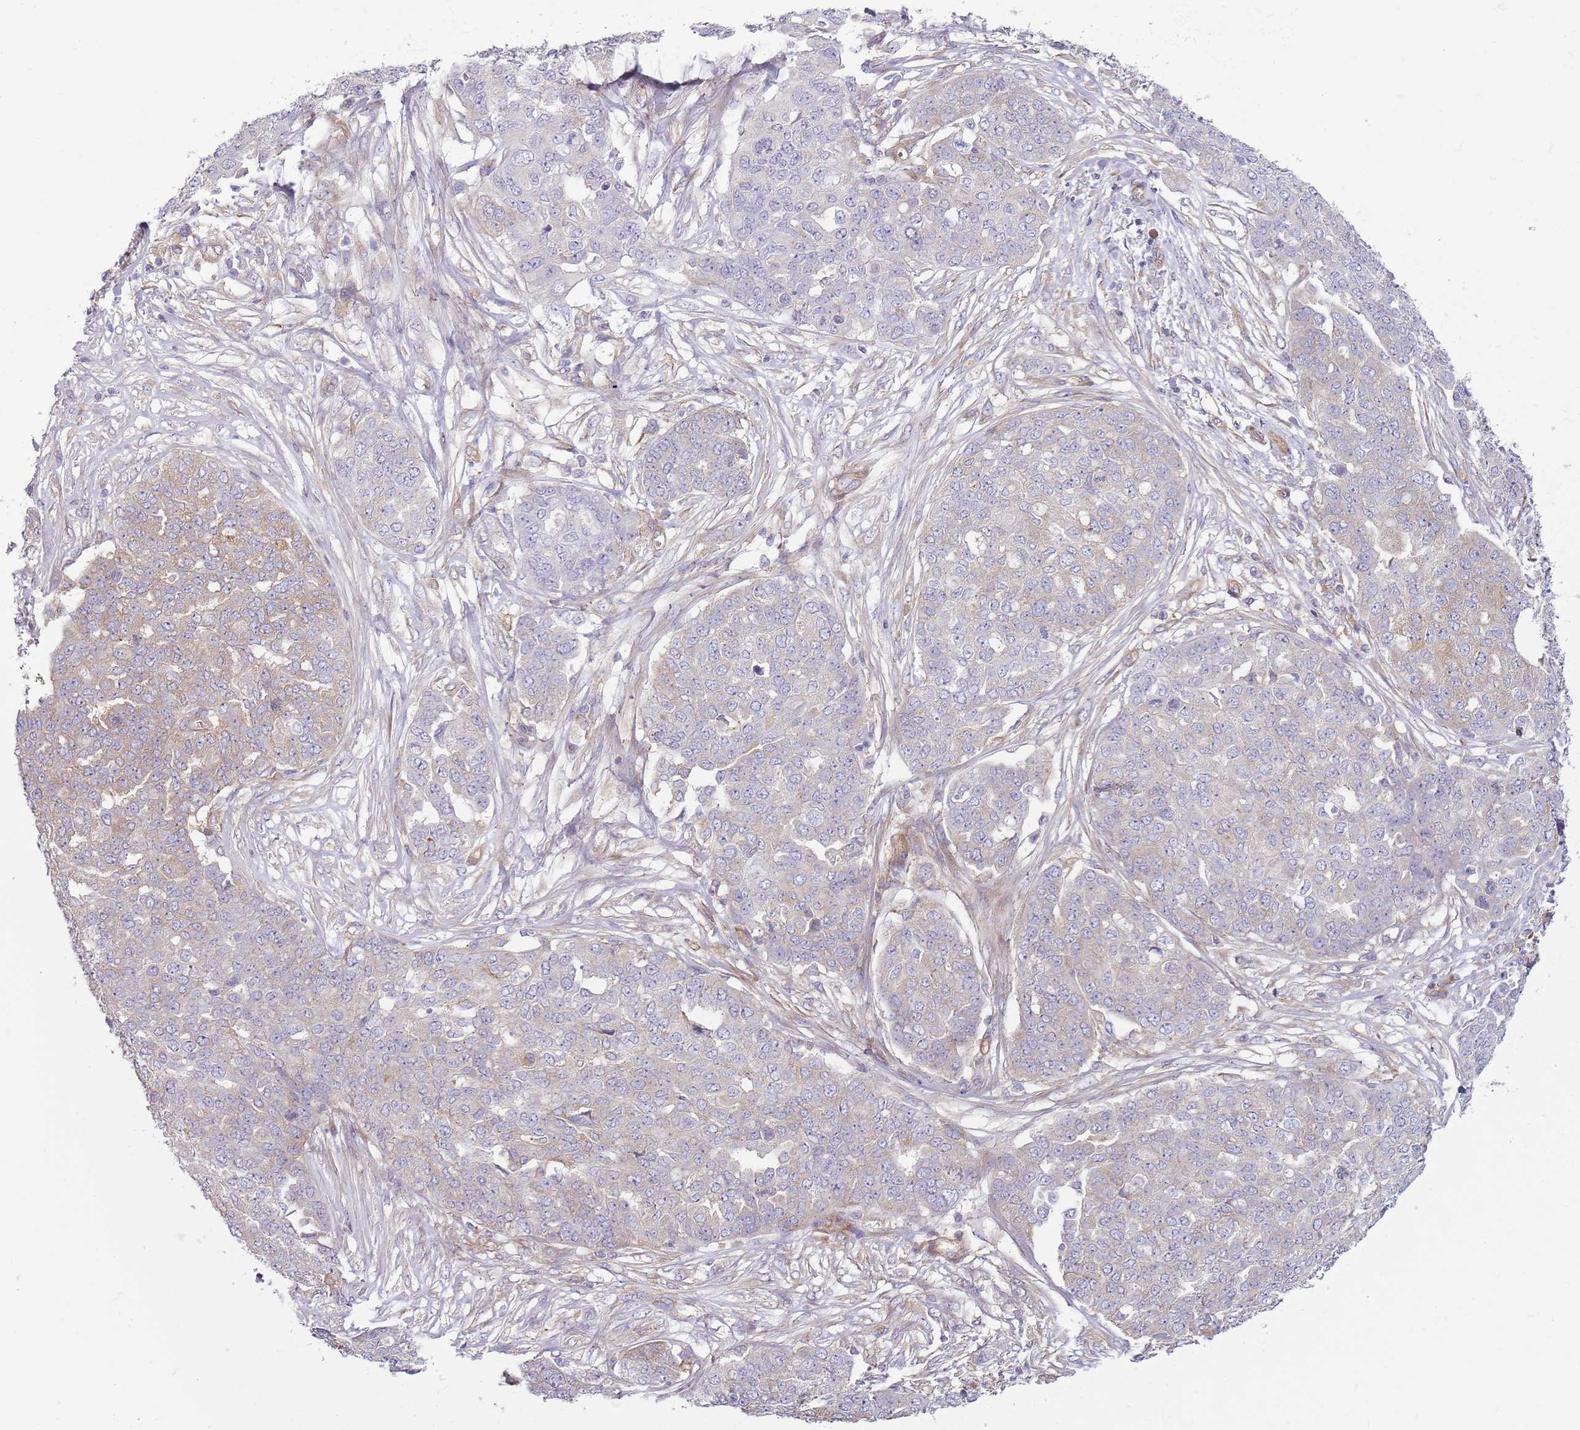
{"staining": {"intensity": "negative", "quantity": "none", "location": "none"}, "tissue": "ovarian cancer", "cell_type": "Tumor cells", "image_type": "cancer", "snomed": [{"axis": "morphology", "description": "Cystadenocarcinoma, serous, NOS"}, {"axis": "topography", "description": "Soft tissue"}, {"axis": "topography", "description": "Ovary"}], "caption": "Tumor cells show no significant protein positivity in ovarian serous cystadenocarcinoma.", "gene": "SNX1", "patient": {"sex": "female", "age": 57}}